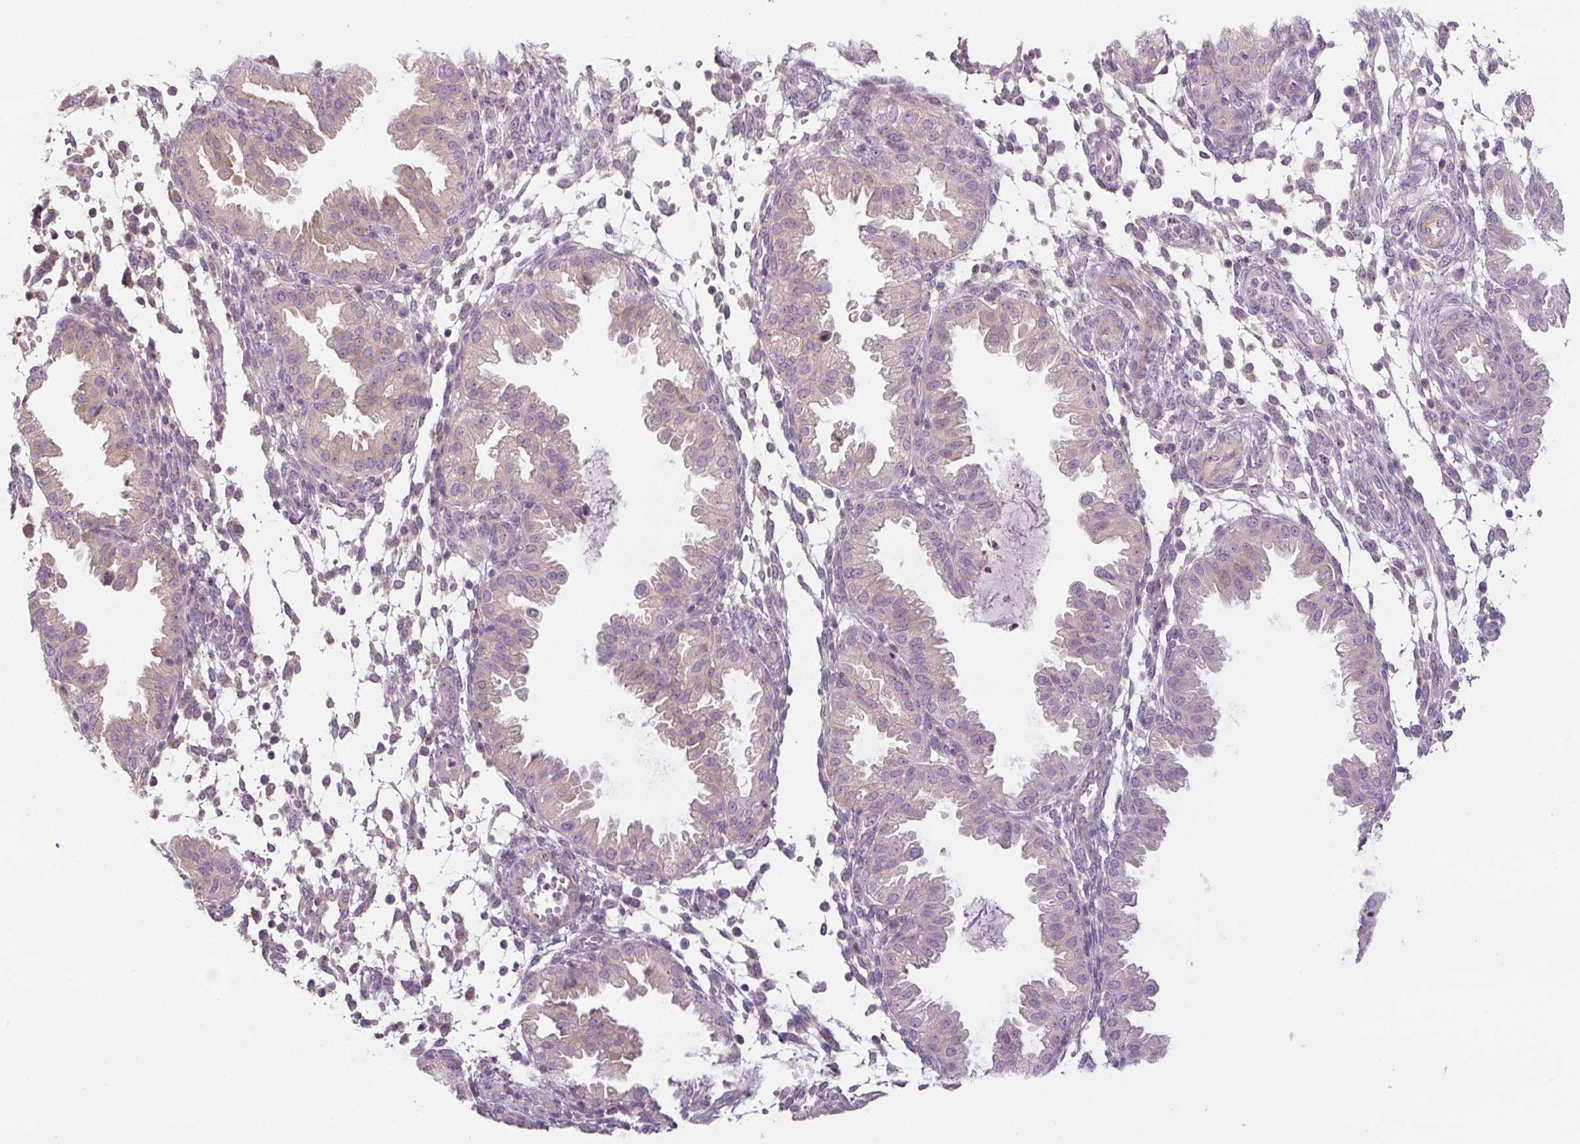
{"staining": {"intensity": "weak", "quantity": "<25%", "location": "cytoplasmic/membranous"}, "tissue": "endometrium", "cell_type": "Cells in endometrial stroma", "image_type": "normal", "snomed": [{"axis": "morphology", "description": "Normal tissue, NOS"}, {"axis": "topography", "description": "Endometrium"}], "caption": "DAB (3,3'-diaminobenzidine) immunohistochemical staining of normal human endometrium reveals no significant positivity in cells in endometrial stroma. The staining is performed using DAB brown chromogen with nuclei counter-stained in using hematoxylin.", "gene": "TMEM151B", "patient": {"sex": "female", "age": 33}}